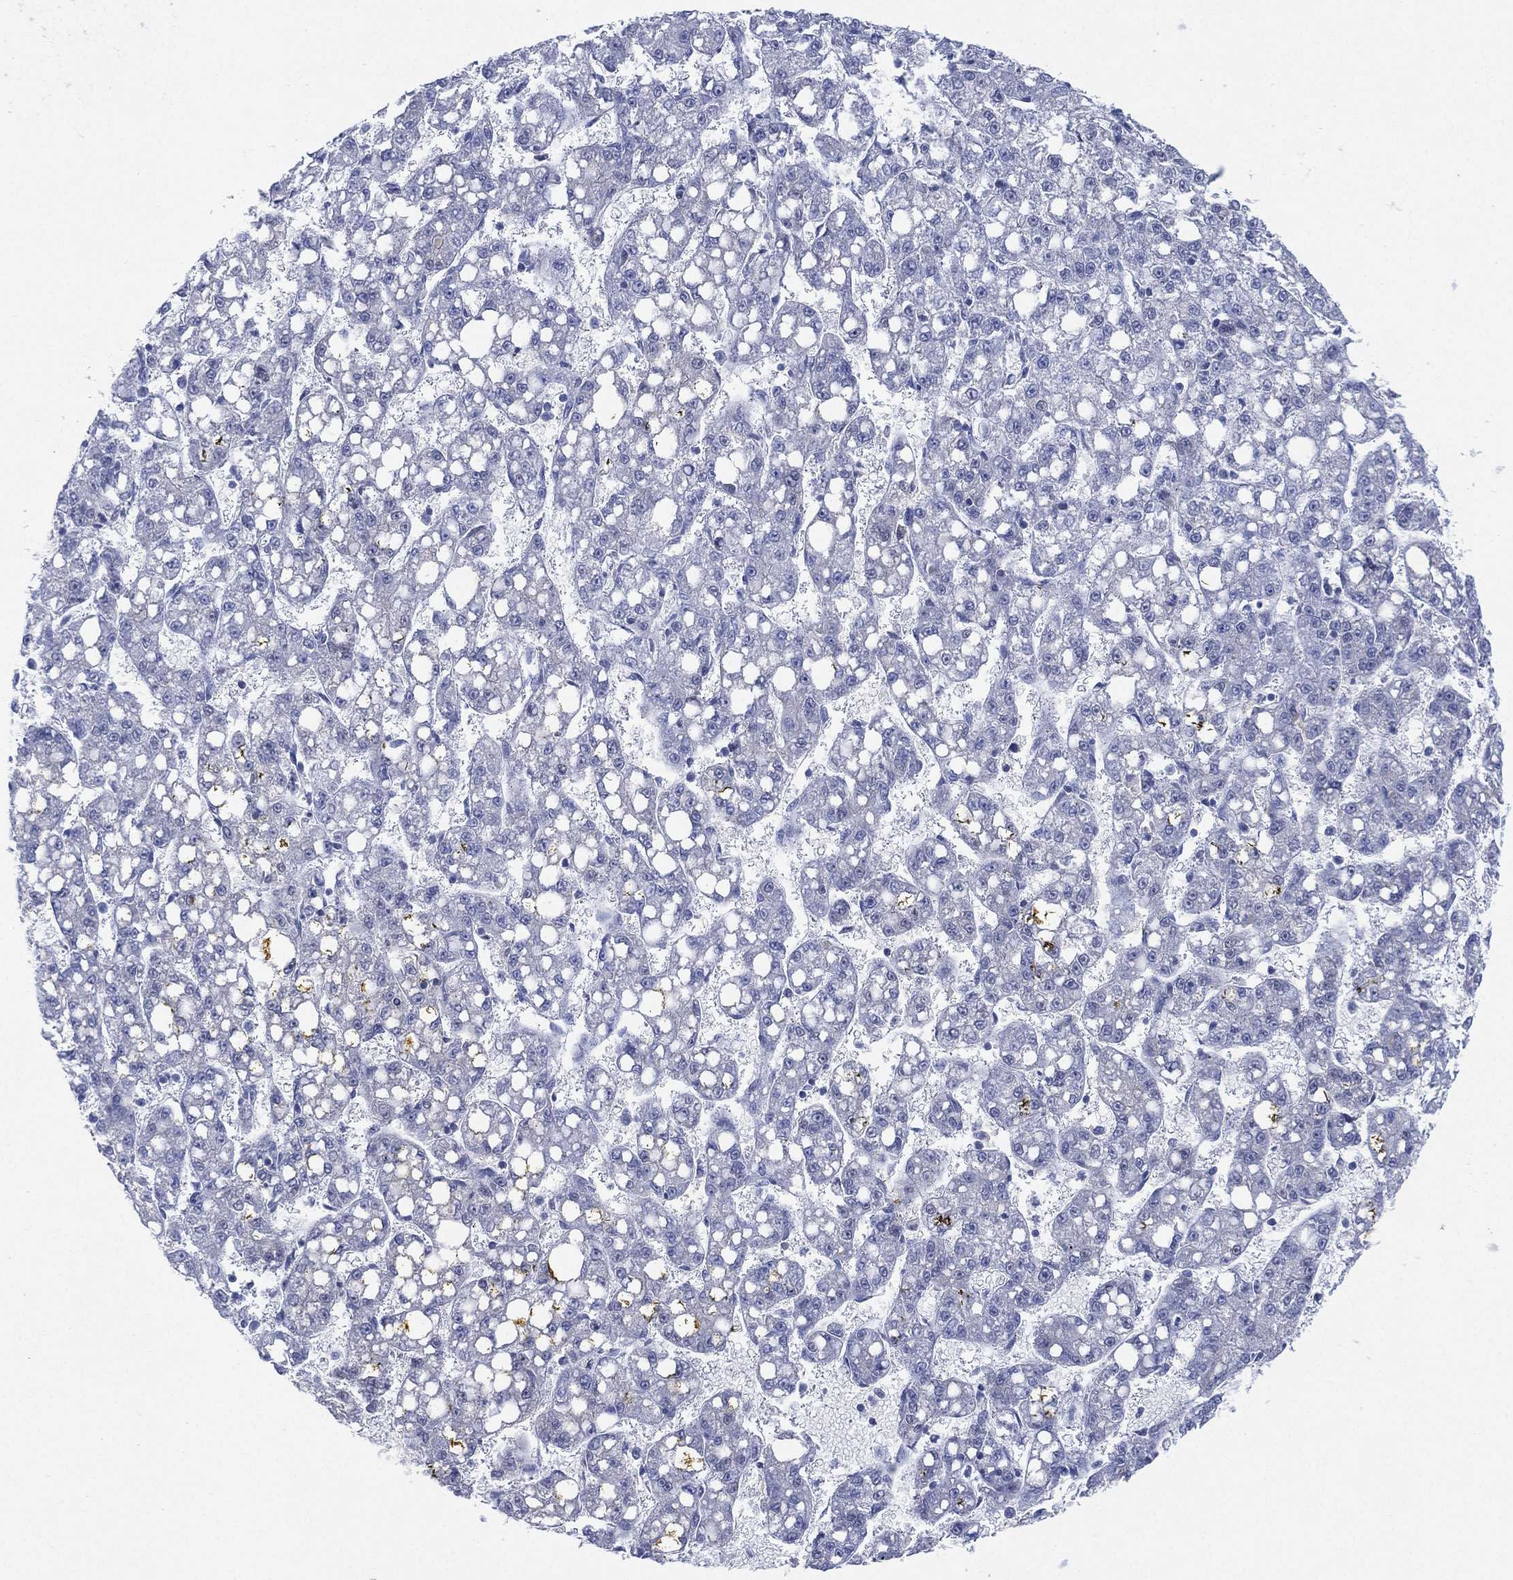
{"staining": {"intensity": "negative", "quantity": "none", "location": "none"}, "tissue": "liver cancer", "cell_type": "Tumor cells", "image_type": "cancer", "snomed": [{"axis": "morphology", "description": "Carcinoma, Hepatocellular, NOS"}, {"axis": "topography", "description": "Liver"}], "caption": "Tumor cells show no significant expression in hepatocellular carcinoma (liver). (DAB immunohistochemistry with hematoxylin counter stain).", "gene": "SEPTIN1", "patient": {"sex": "female", "age": 65}}